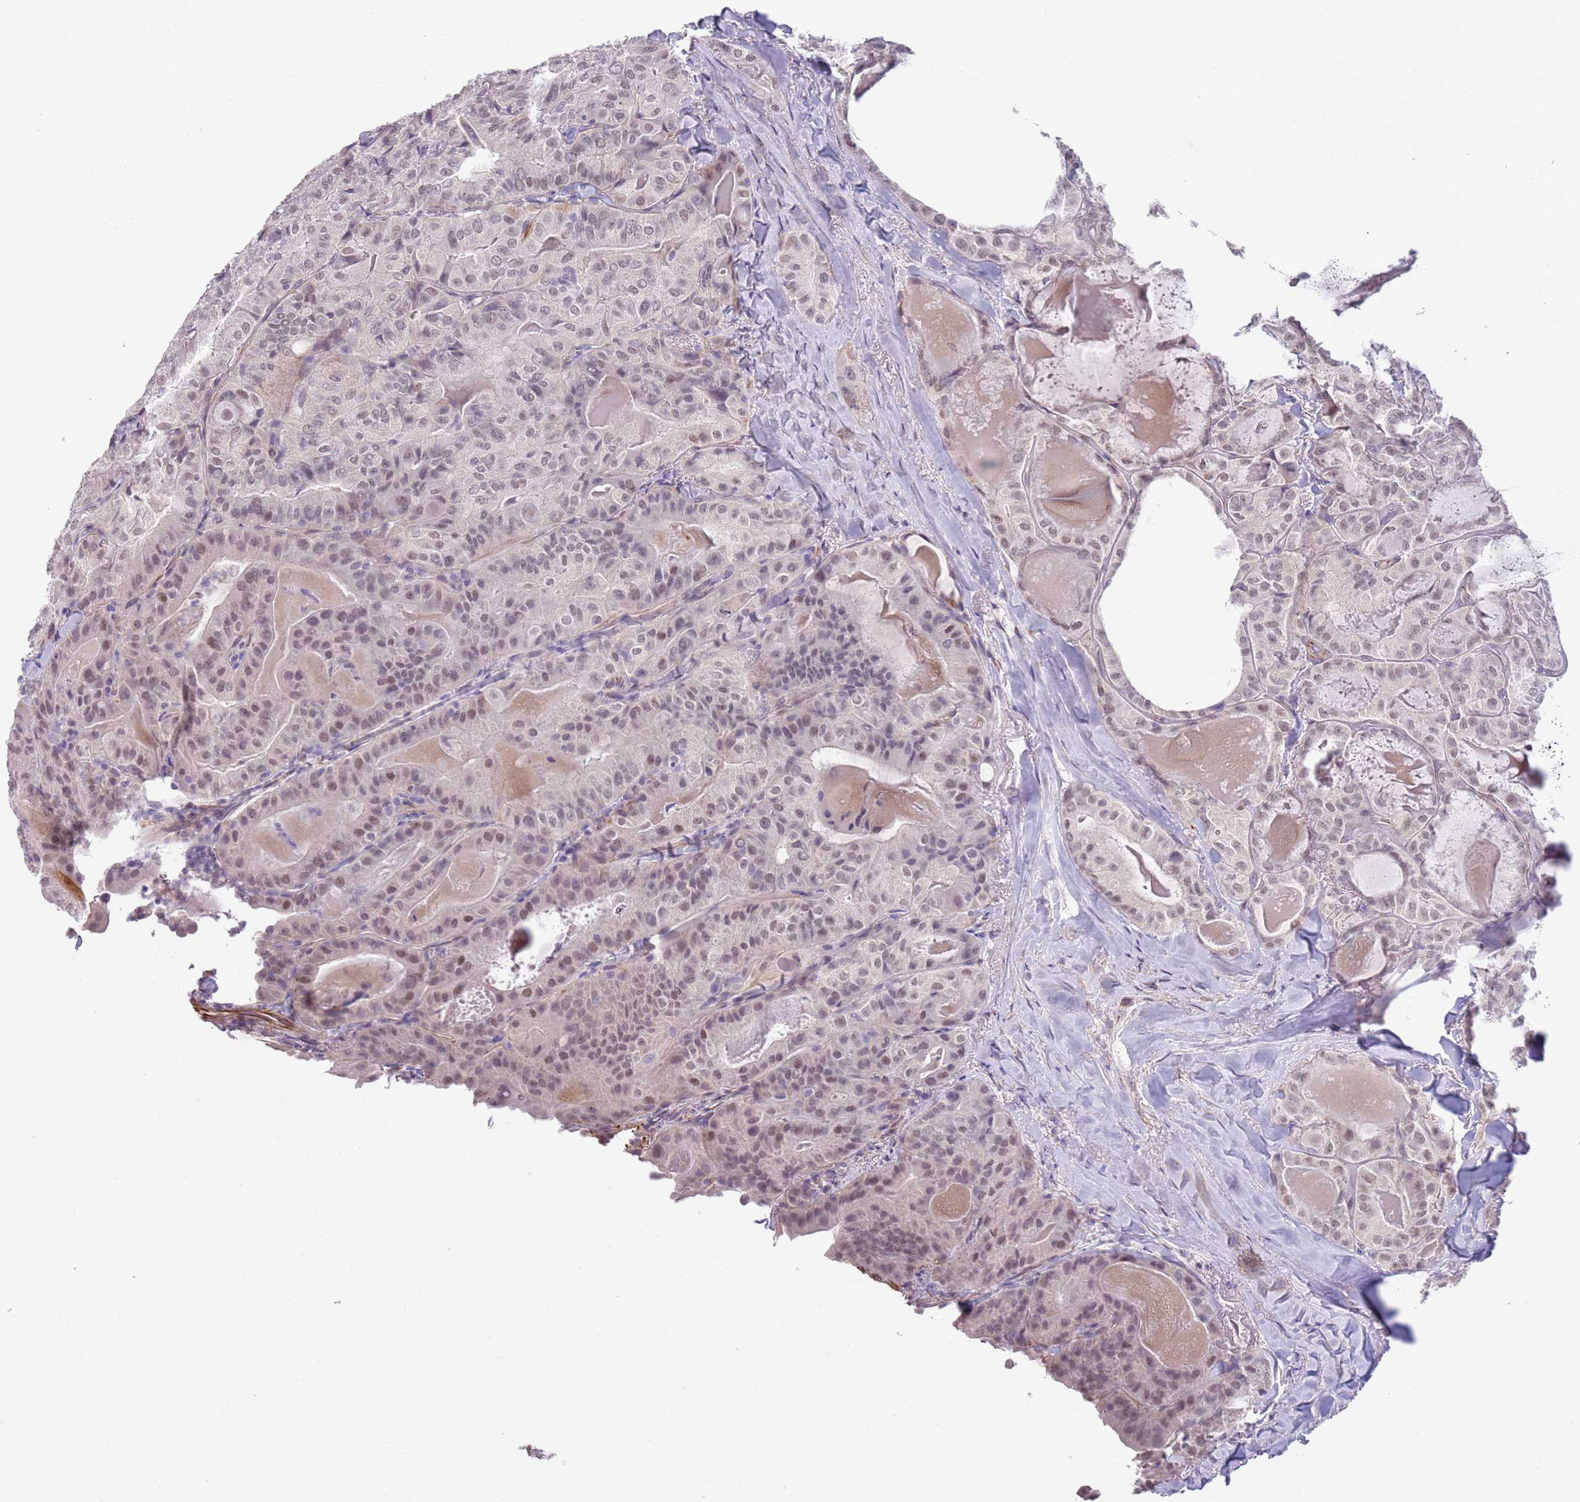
{"staining": {"intensity": "weak", "quantity": "25%-75%", "location": "nuclear"}, "tissue": "thyroid cancer", "cell_type": "Tumor cells", "image_type": "cancer", "snomed": [{"axis": "morphology", "description": "Papillary adenocarcinoma, NOS"}, {"axis": "topography", "description": "Thyroid gland"}], "caption": "Immunohistochemical staining of thyroid cancer (papillary adenocarcinoma) exhibits weak nuclear protein expression in approximately 25%-75% of tumor cells.", "gene": "NBPF3", "patient": {"sex": "female", "age": 68}}